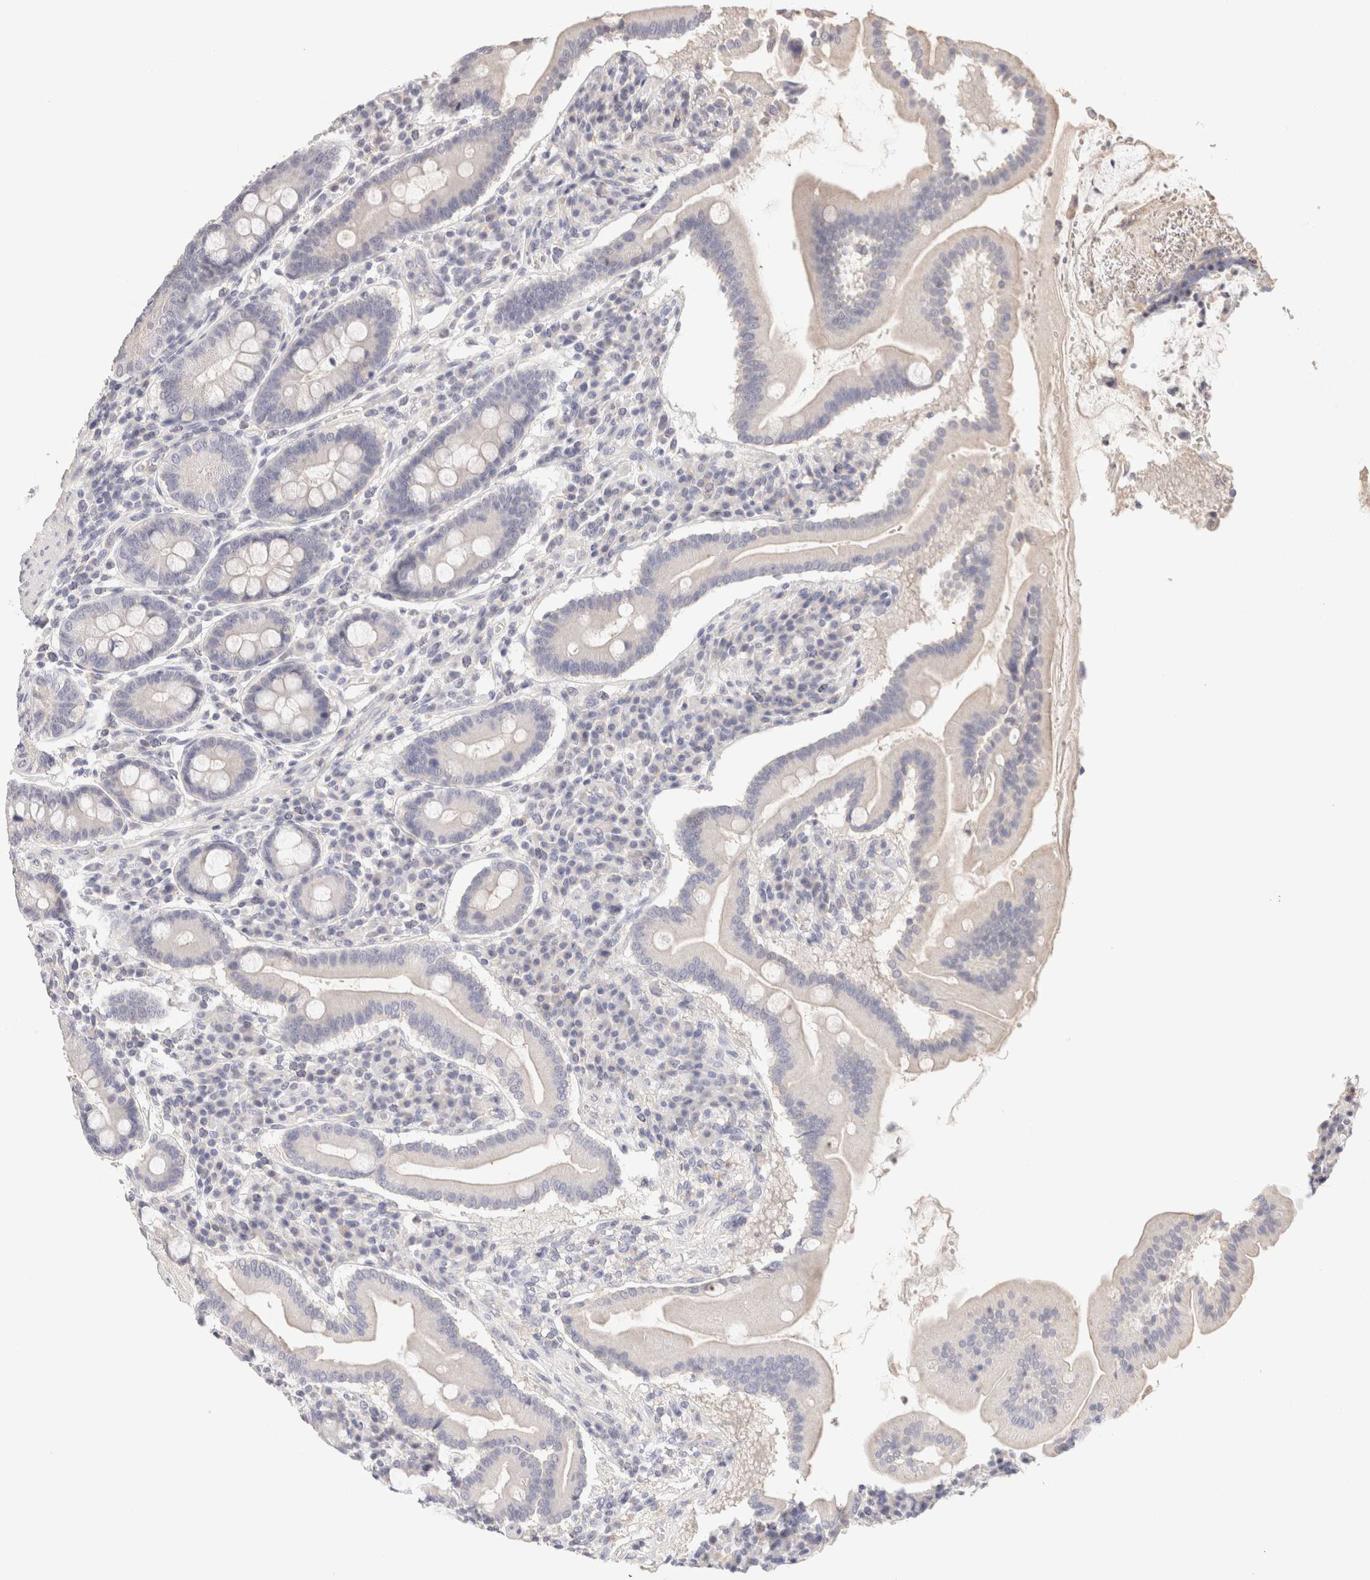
{"staining": {"intensity": "negative", "quantity": "none", "location": "none"}, "tissue": "duodenum", "cell_type": "Glandular cells", "image_type": "normal", "snomed": [{"axis": "morphology", "description": "Normal tissue, NOS"}, {"axis": "topography", "description": "Duodenum"}], "caption": "Immunohistochemical staining of benign duodenum shows no significant staining in glandular cells. Nuclei are stained in blue.", "gene": "SCGB2A2", "patient": {"sex": "male", "age": 50}}